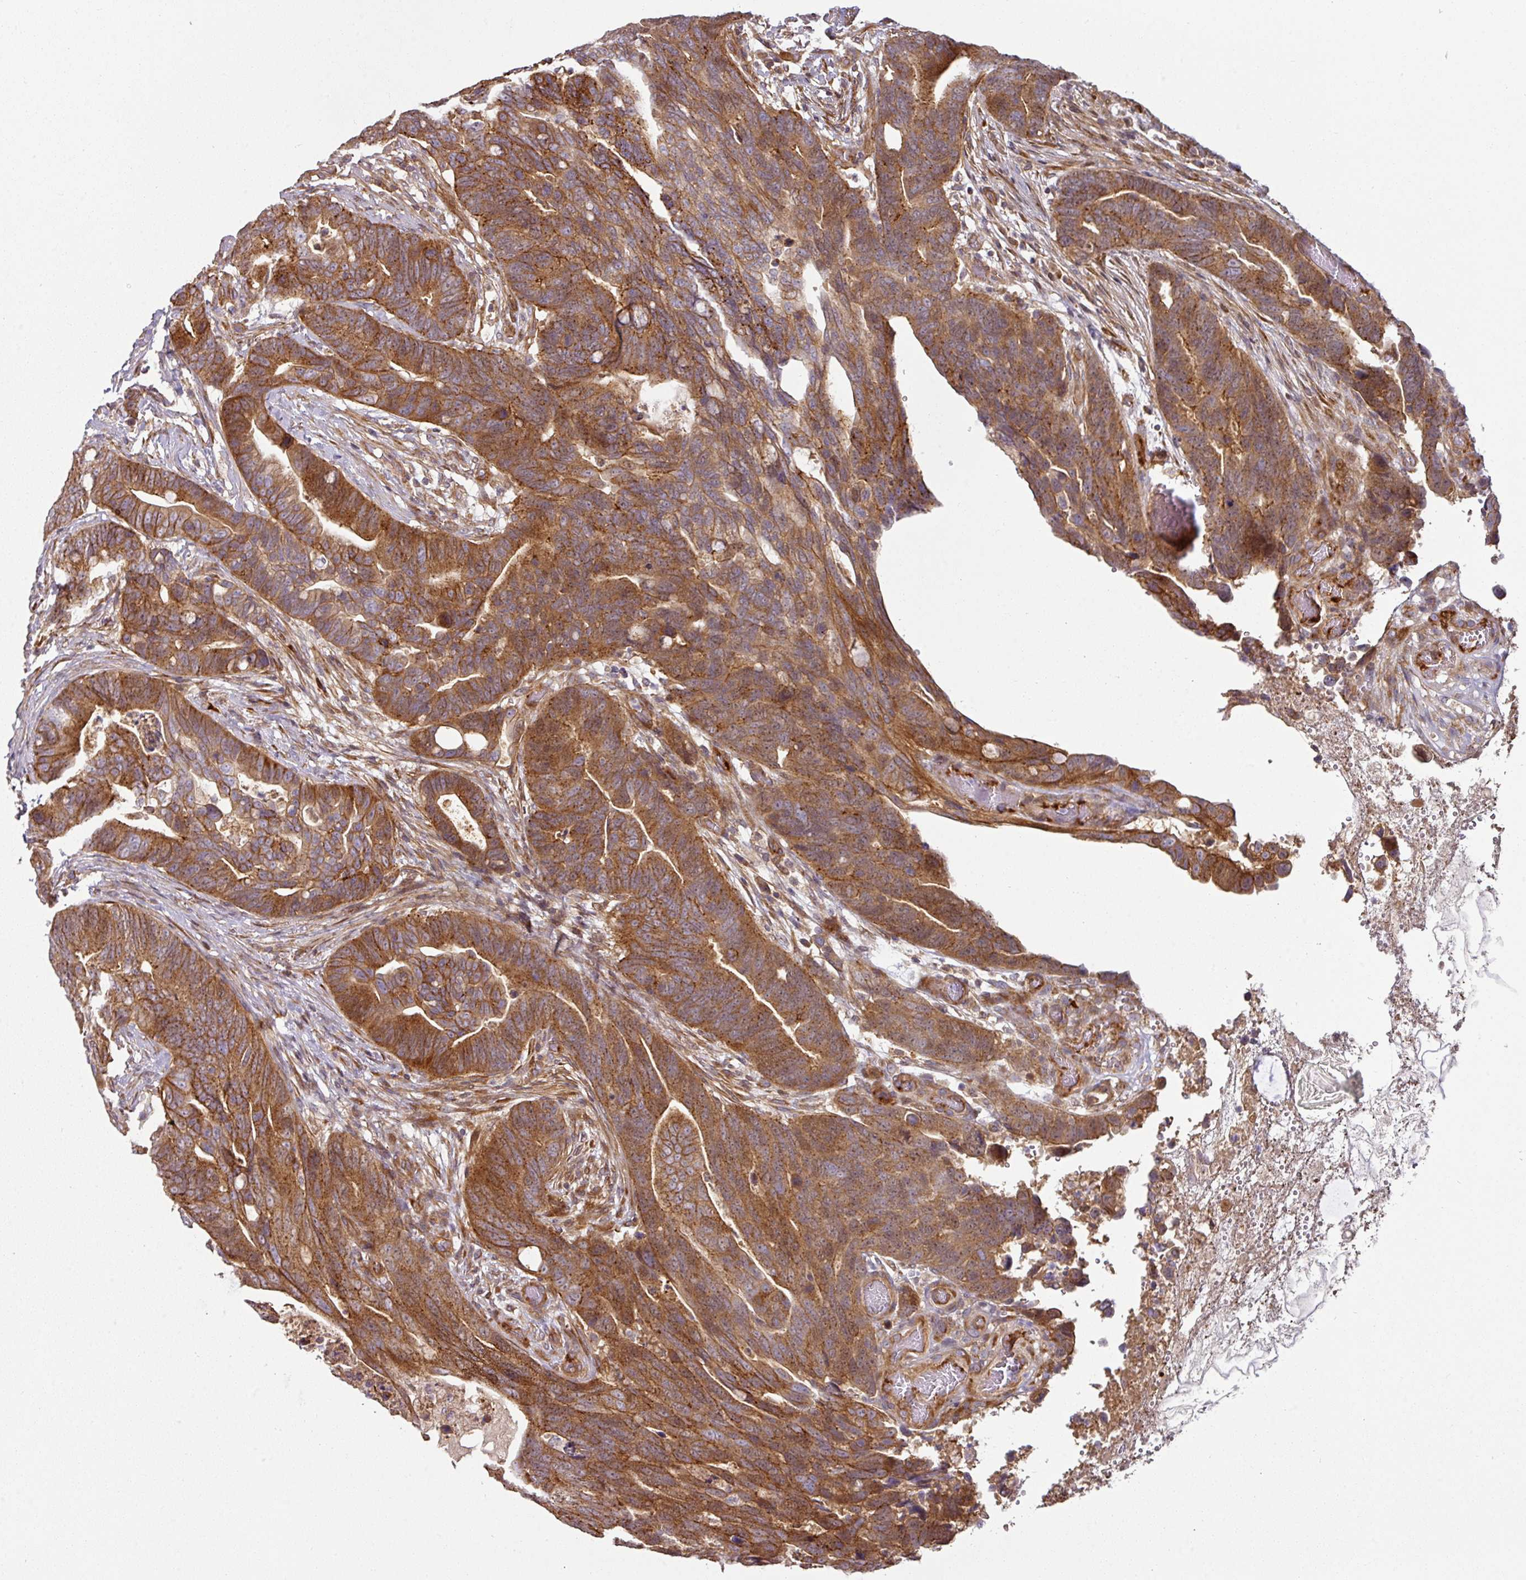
{"staining": {"intensity": "strong", "quantity": ">75%", "location": "cytoplasmic/membranous"}, "tissue": "colorectal cancer", "cell_type": "Tumor cells", "image_type": "cancer", "snomed": [{"axis": "morphology", "description": "Adenocarcinoma, NOS"}, {"axis": "topography", "description": "Colon"}], "caption": "The immunohistochemical stain labels strong cytoplasmic/membranous expression in tumor cells of adenocarcinoma (colorectal) tissue.", "gene": "CASP2", "patient": {"sex": "female", "age": 82}}